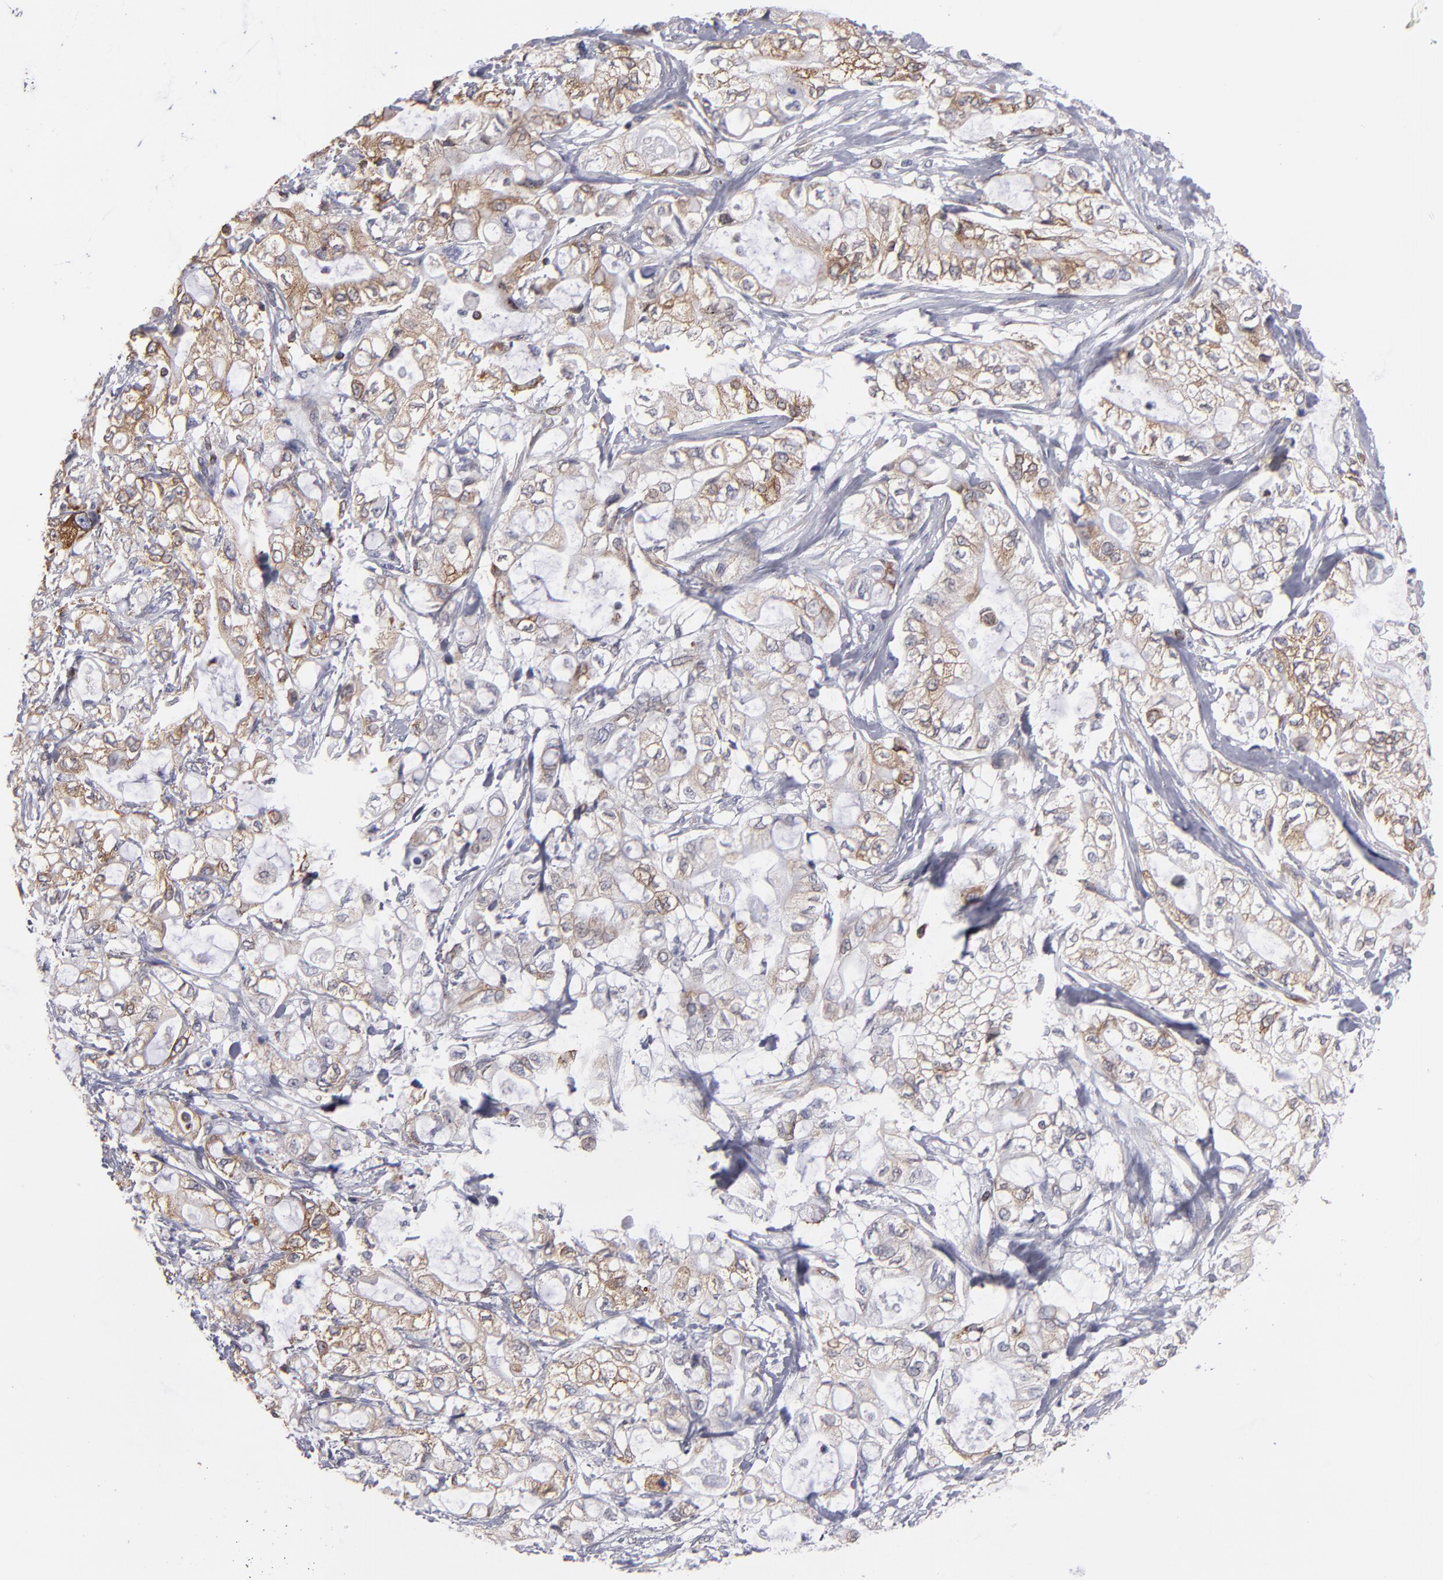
{"staining": {"intensity": "moderate", "quantity": "25%-75%", "location": "cytoplasmic/membranous"}, "tissue": "pancreatic cancer", "cell_type": "Tumor cells", "image_type": "cancer", "snomed": [{"axis": "morphology", "description": "Adenocarcinoma, NOS"}, {"axis": "topography", "description": "Pancreas"}], "caption": "Pancreatic adenocarcinoma was stained to show a protein in brown. There is medium levels of moderate cytoplasmic/membranous staining in approximately 25%-75% of tumor cells.", "gene": "TMX1", "patient": {"sex": "male", "age": 79}}